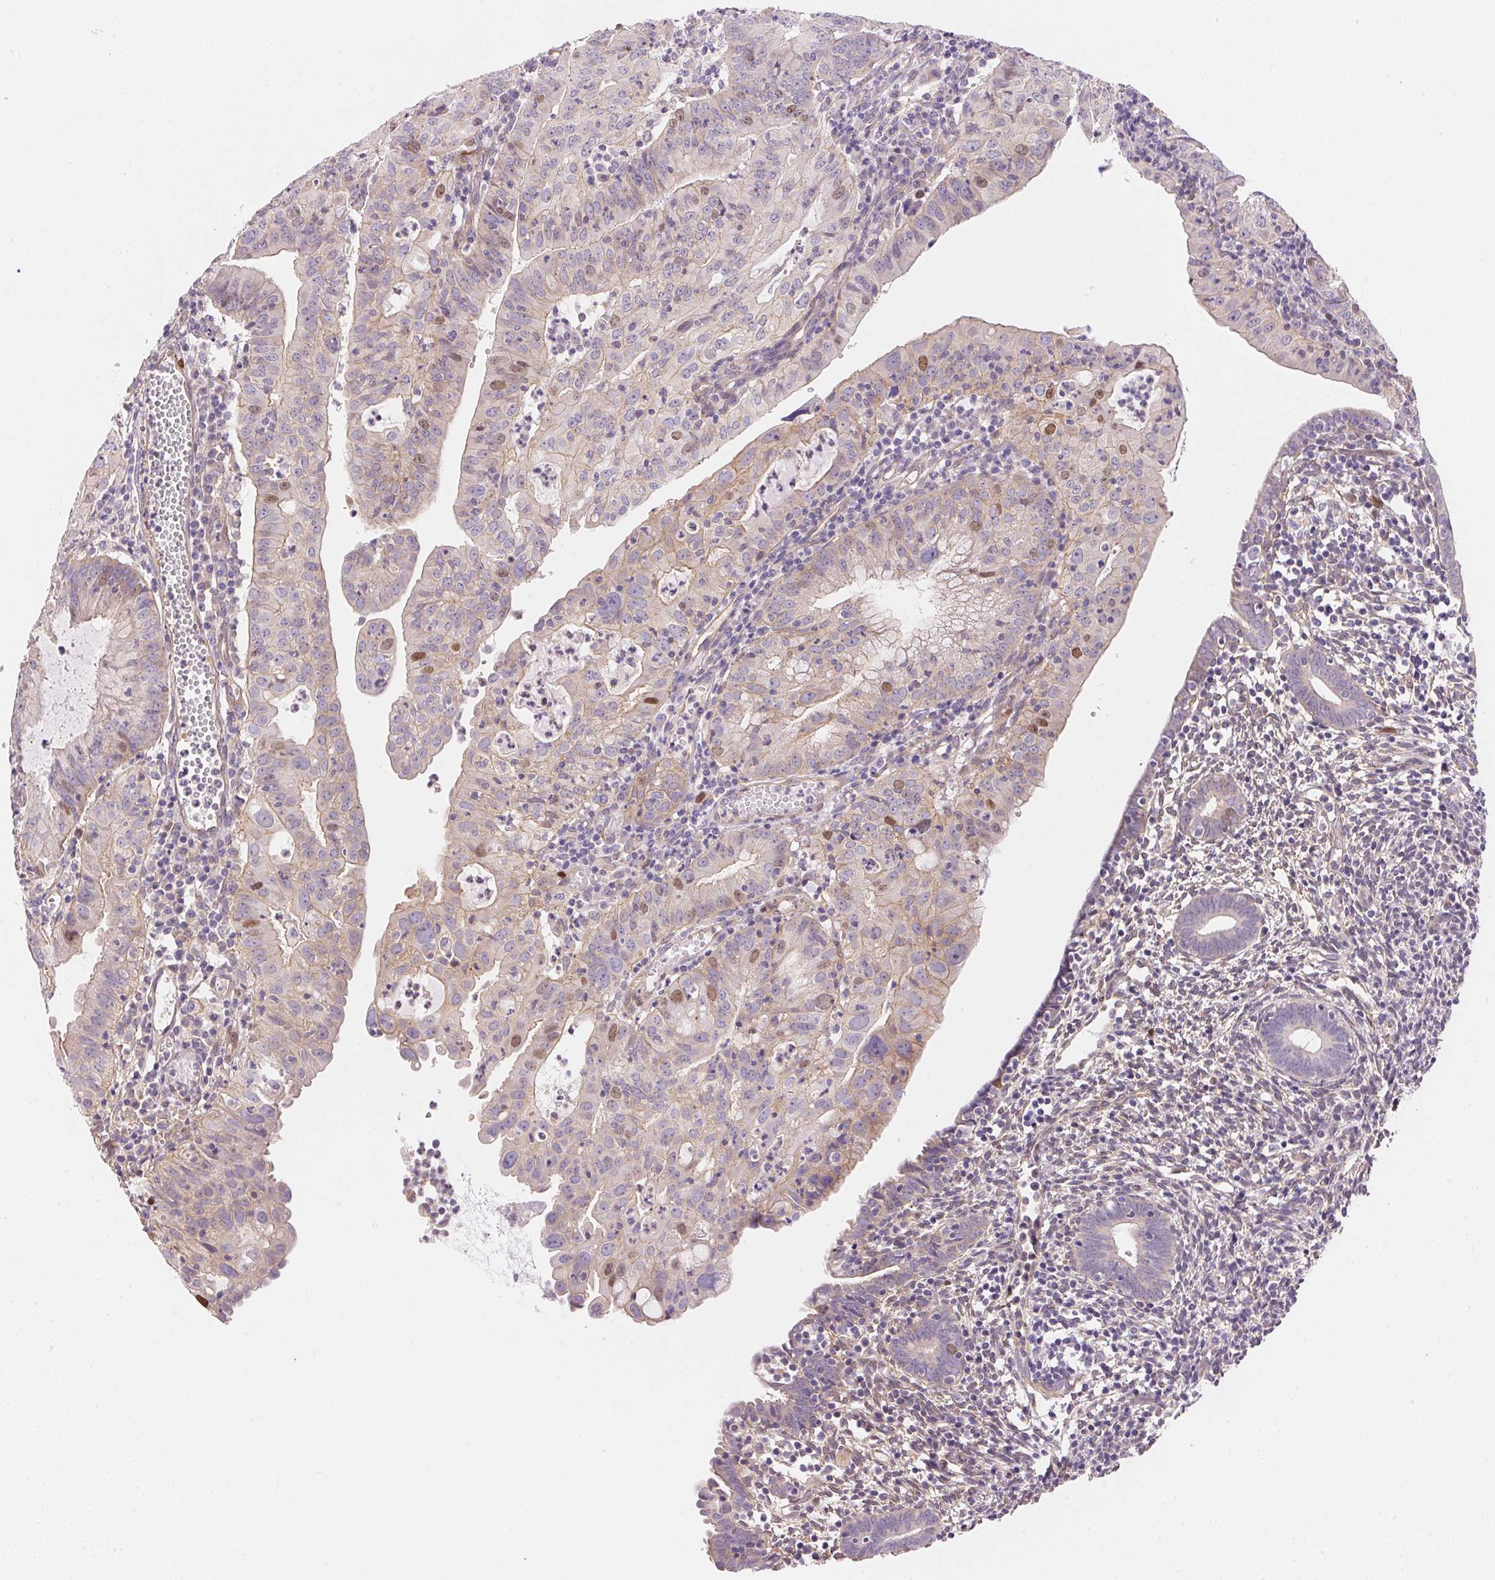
{"staining": {"intensity": "moderate", "quantity": "<25%", "location": "nuclear"}, "tissue": "endometrial cancer", "cell_type": "Tumor cells", "image_type": "cancer", "snomed": [{"axis": "morphology", "description": "Adenocarcinoma, NOS"}, {"axis": "topography", "description": "Endometrium"}], "caption": "A brown stain labels moderate nuclear positivity of a protein in human adenocarcinoma (endometrial) tumor cells. Immunohistochemistry (ihc) stains the protein of interest in brown and the nuclei are stained blue.", "gene": "SMTN", "patient": {"sex": "female", "age": 60}}